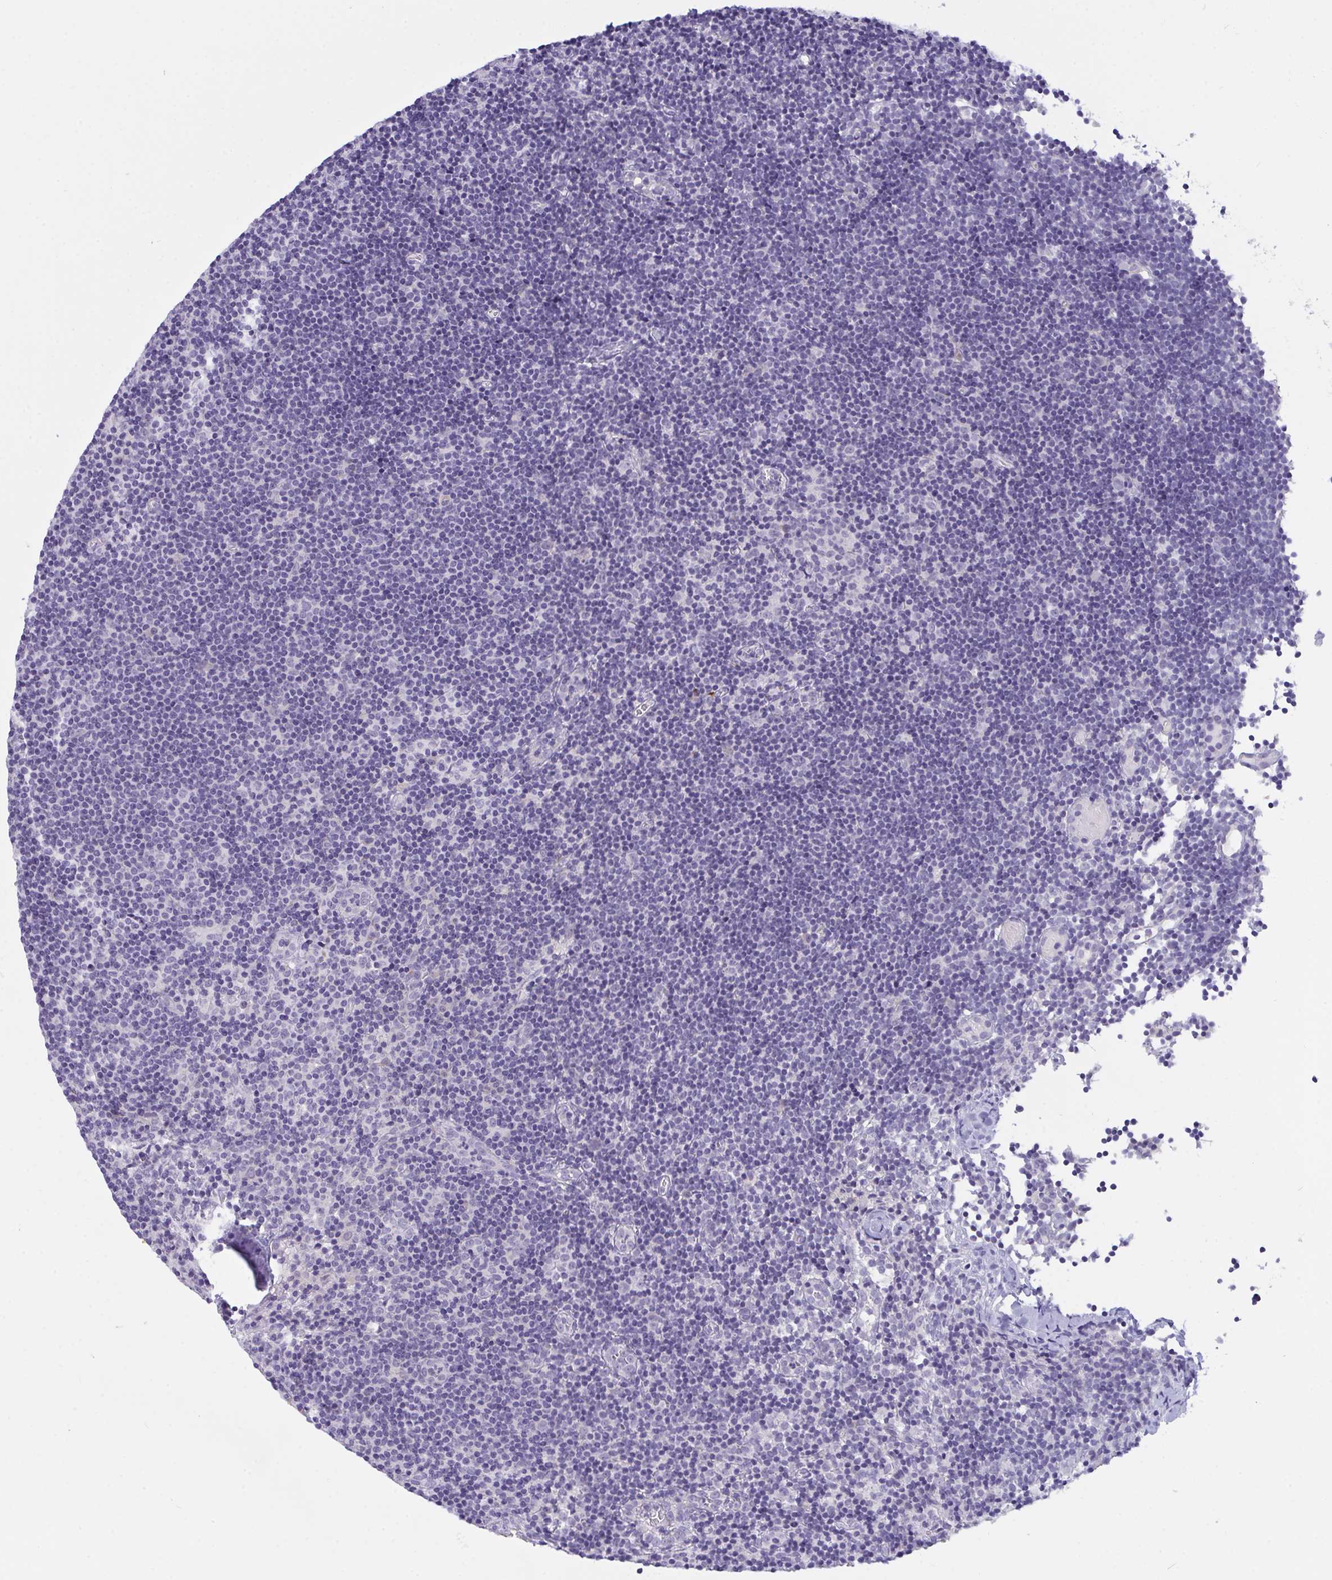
{"staining": {"intensity": "negative", "quantity": "none", "location": "none"}, "tissue": "lymph node", "cell_type": "Germinal center cells", "image_type": "normal", "snomed": [{"axis": "morphology", "description": "Normal tissue, NOS"}, {"axis": "topography", "description": "Lymph node"}], "caption": "An IHC image of unremarkable lymph node is shown. There is no staining in germinal center cells of lymph node. Nuclei are stained in blue.", "gene": "SEMA6B", "patient": {"sex": "female", "age": 45}}